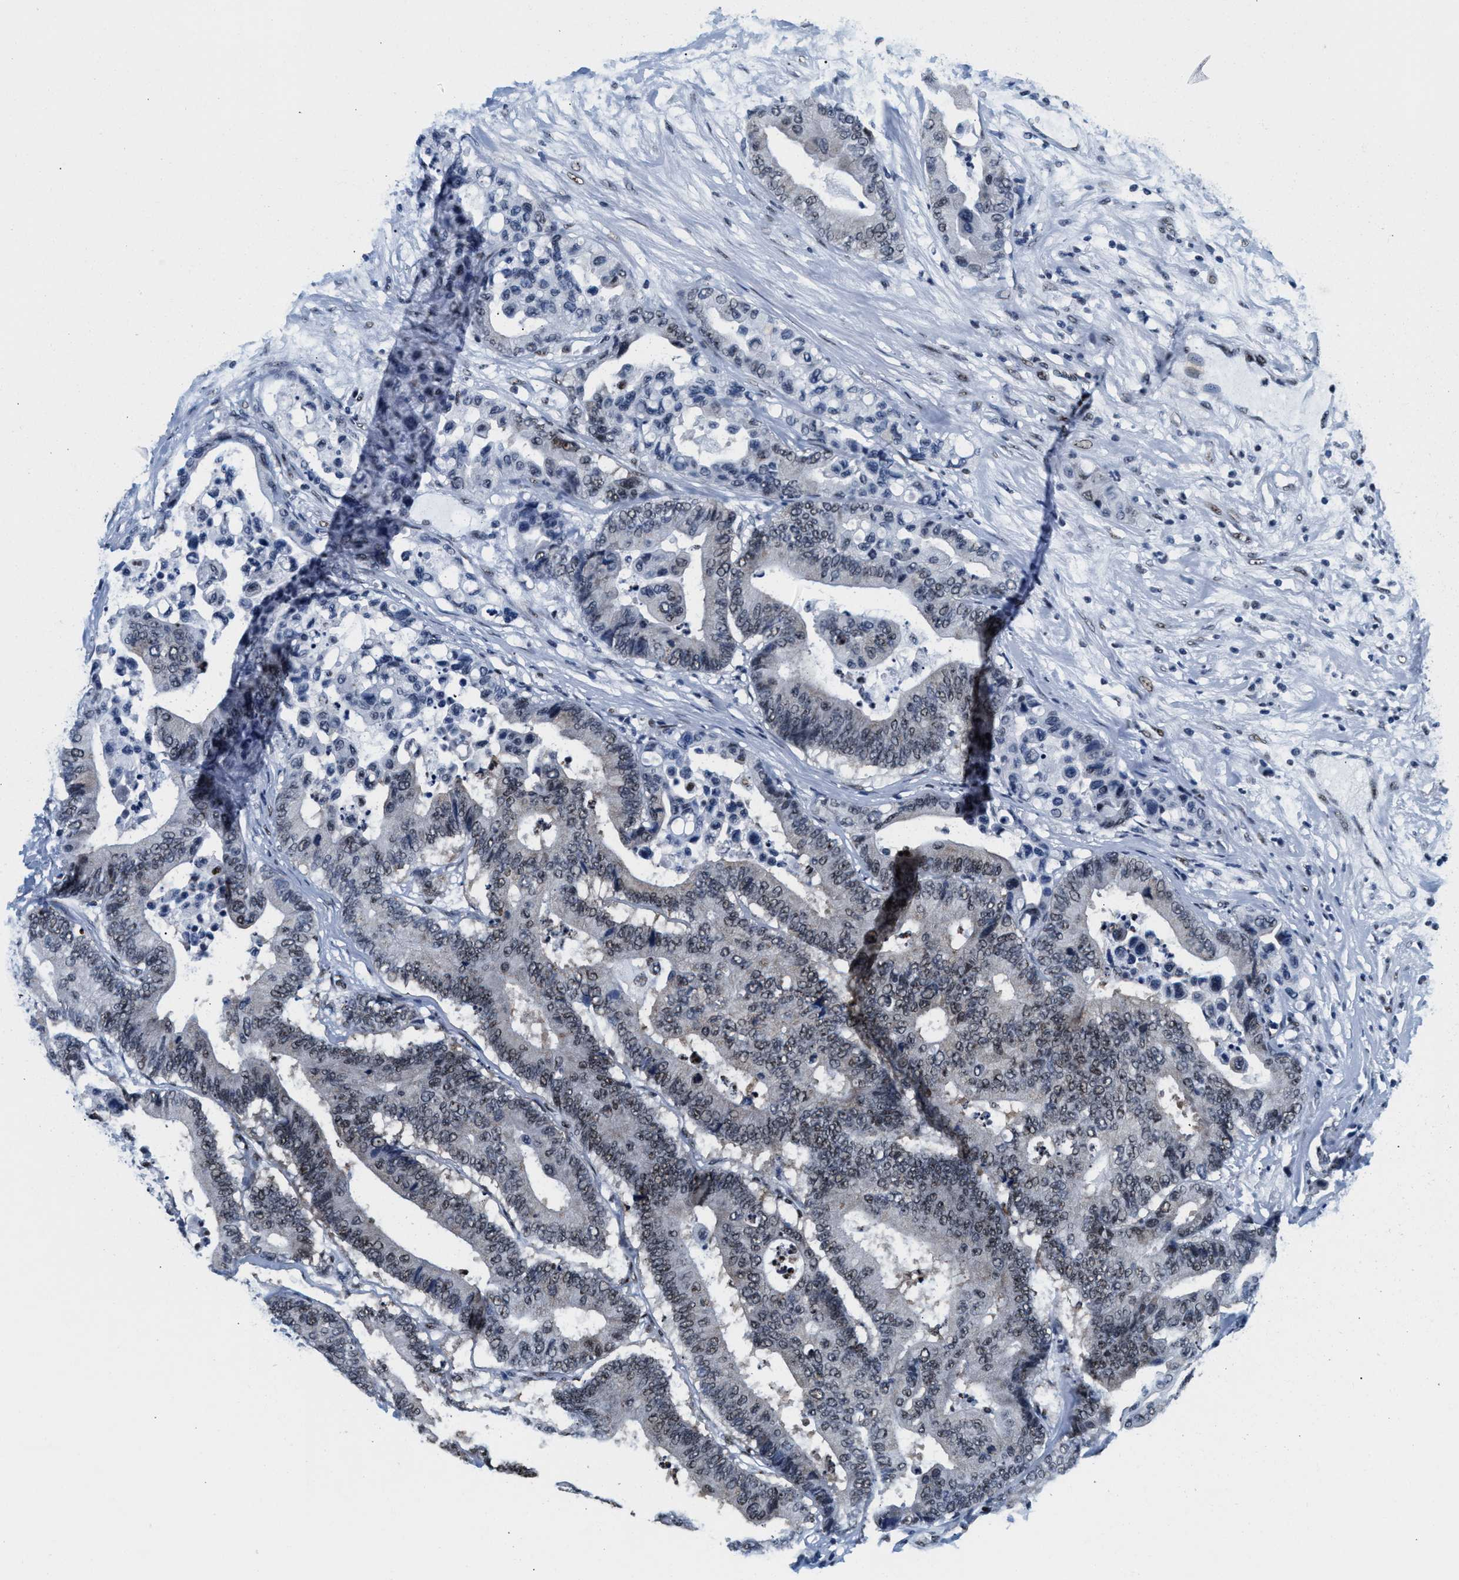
{"staining": {"intensity": "weak", "quantity": "25%-75%", "location": "nuclear"}, "tissue": "colorectal cancer", "cell_type": "Tumor cells", "image_type": "cancer", "snomed": [{"axis": "morphology", "description": "Normal tissue, NOS"}, {"axis": "morphology", "description": "Adenocarcinoma, NOS"}, {"axis": "topography", "description": "Colon"}], "caption": "Protein staining displays weak nuclear staining in about 25%-75% of tumor cells in colorectal adenocarcinoma. The staining was performed using DAB to visualize the protein expression in brown, while the nuclei were stained in blue with hematoxylin (Magnification: 20x).", "gene": "RAD50", "patient": {"sex": "male", "age": 82}}